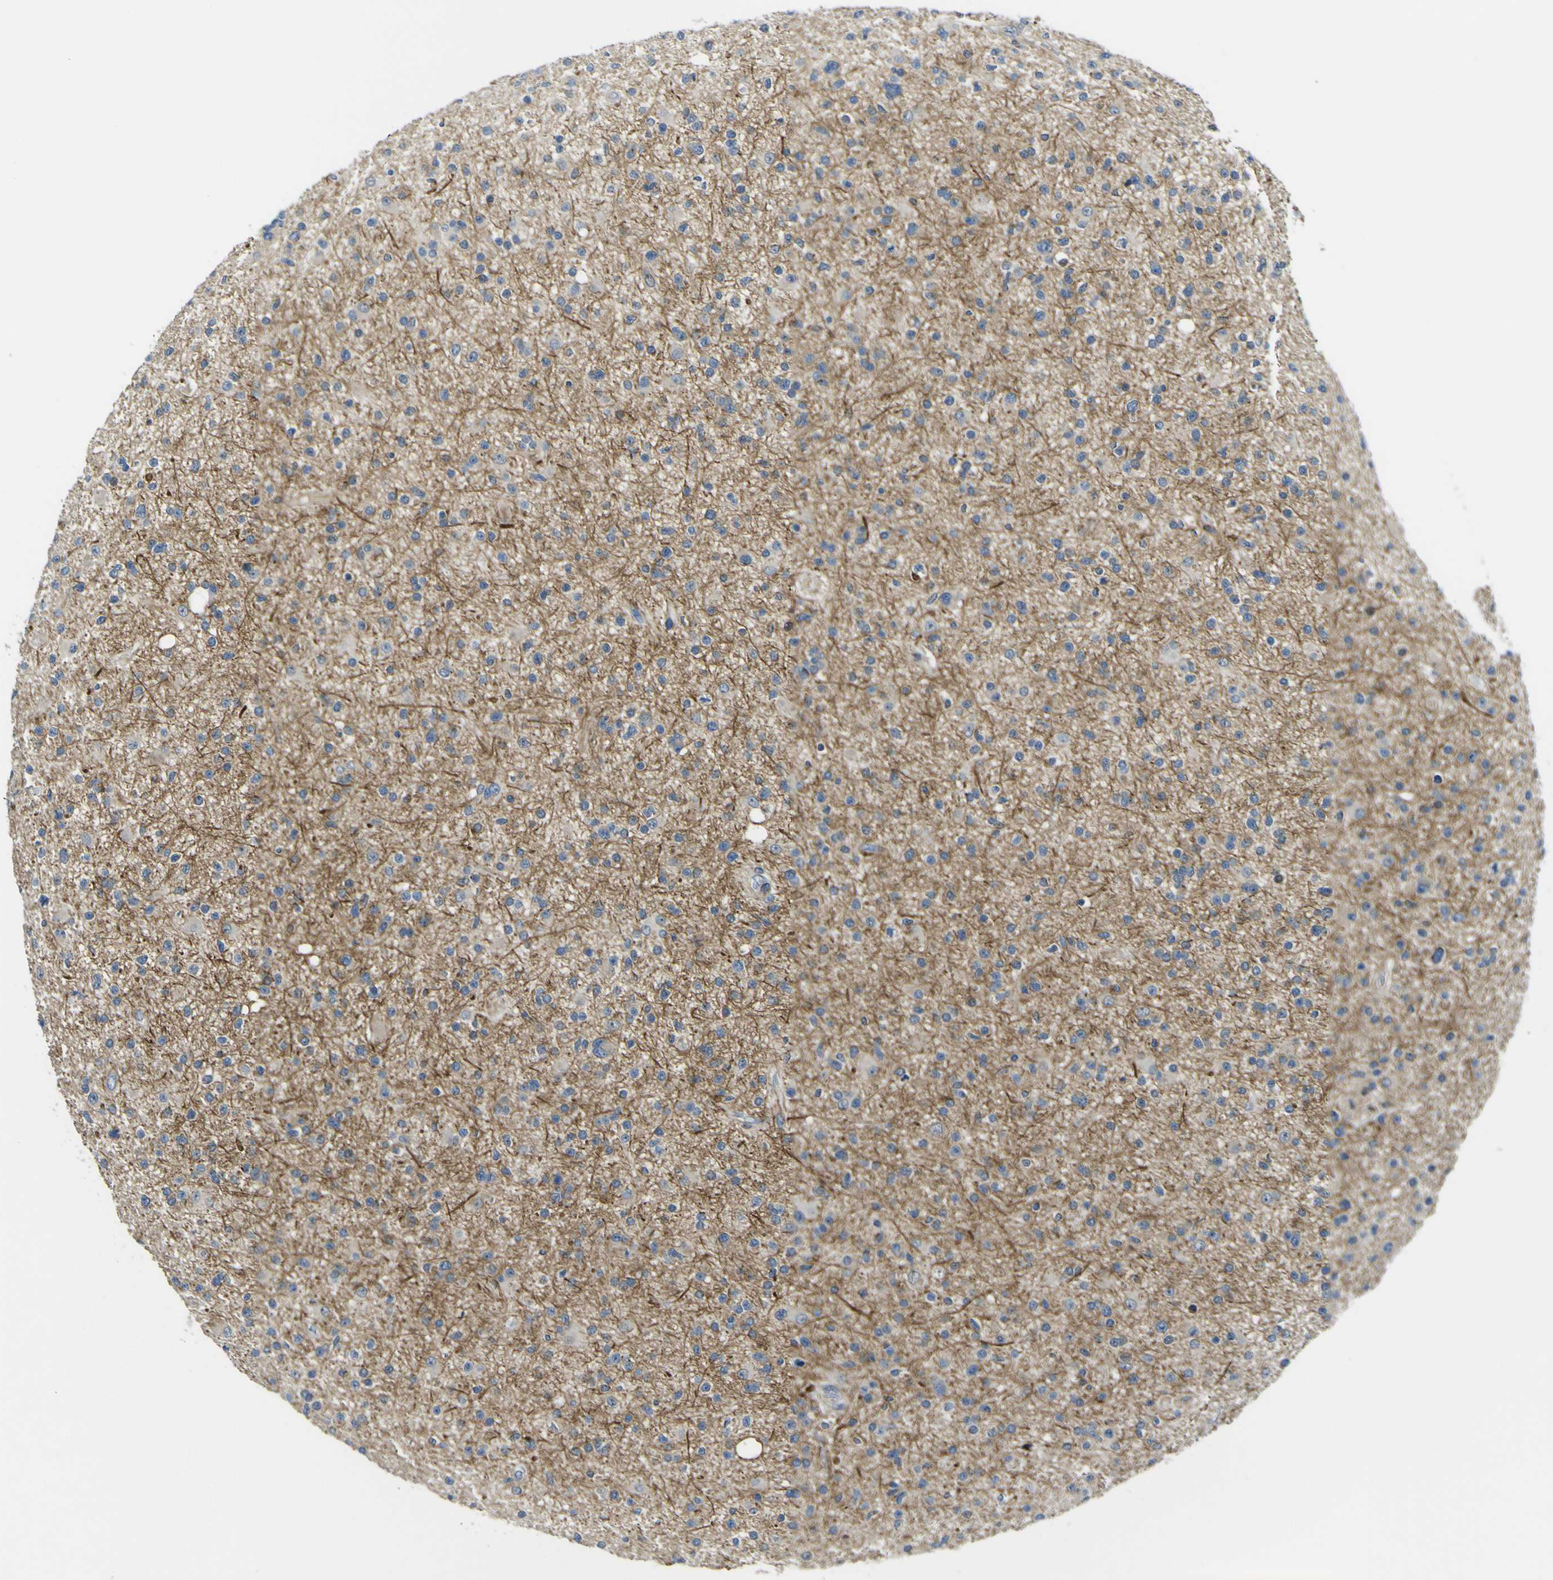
{"staining": {"intensity": "negative", "quantity": "none", "location": "none"}, "tissue": "glioma", "cell_type": "Tumor cells", "image_type": "cancer", "snomed": [{"axis": "morphology", "description": "Glioma, malignant, High grade"}, {"axis": "topography", "description": "Brain"}], "caption": "An IHC micrograph of high-grade glioma (malignant) is shown. There is no staining in tumor cells of high-grade glioma (malignant).", "gene": "LBHD1", "patient": {"sex": "male", "age": 33}}